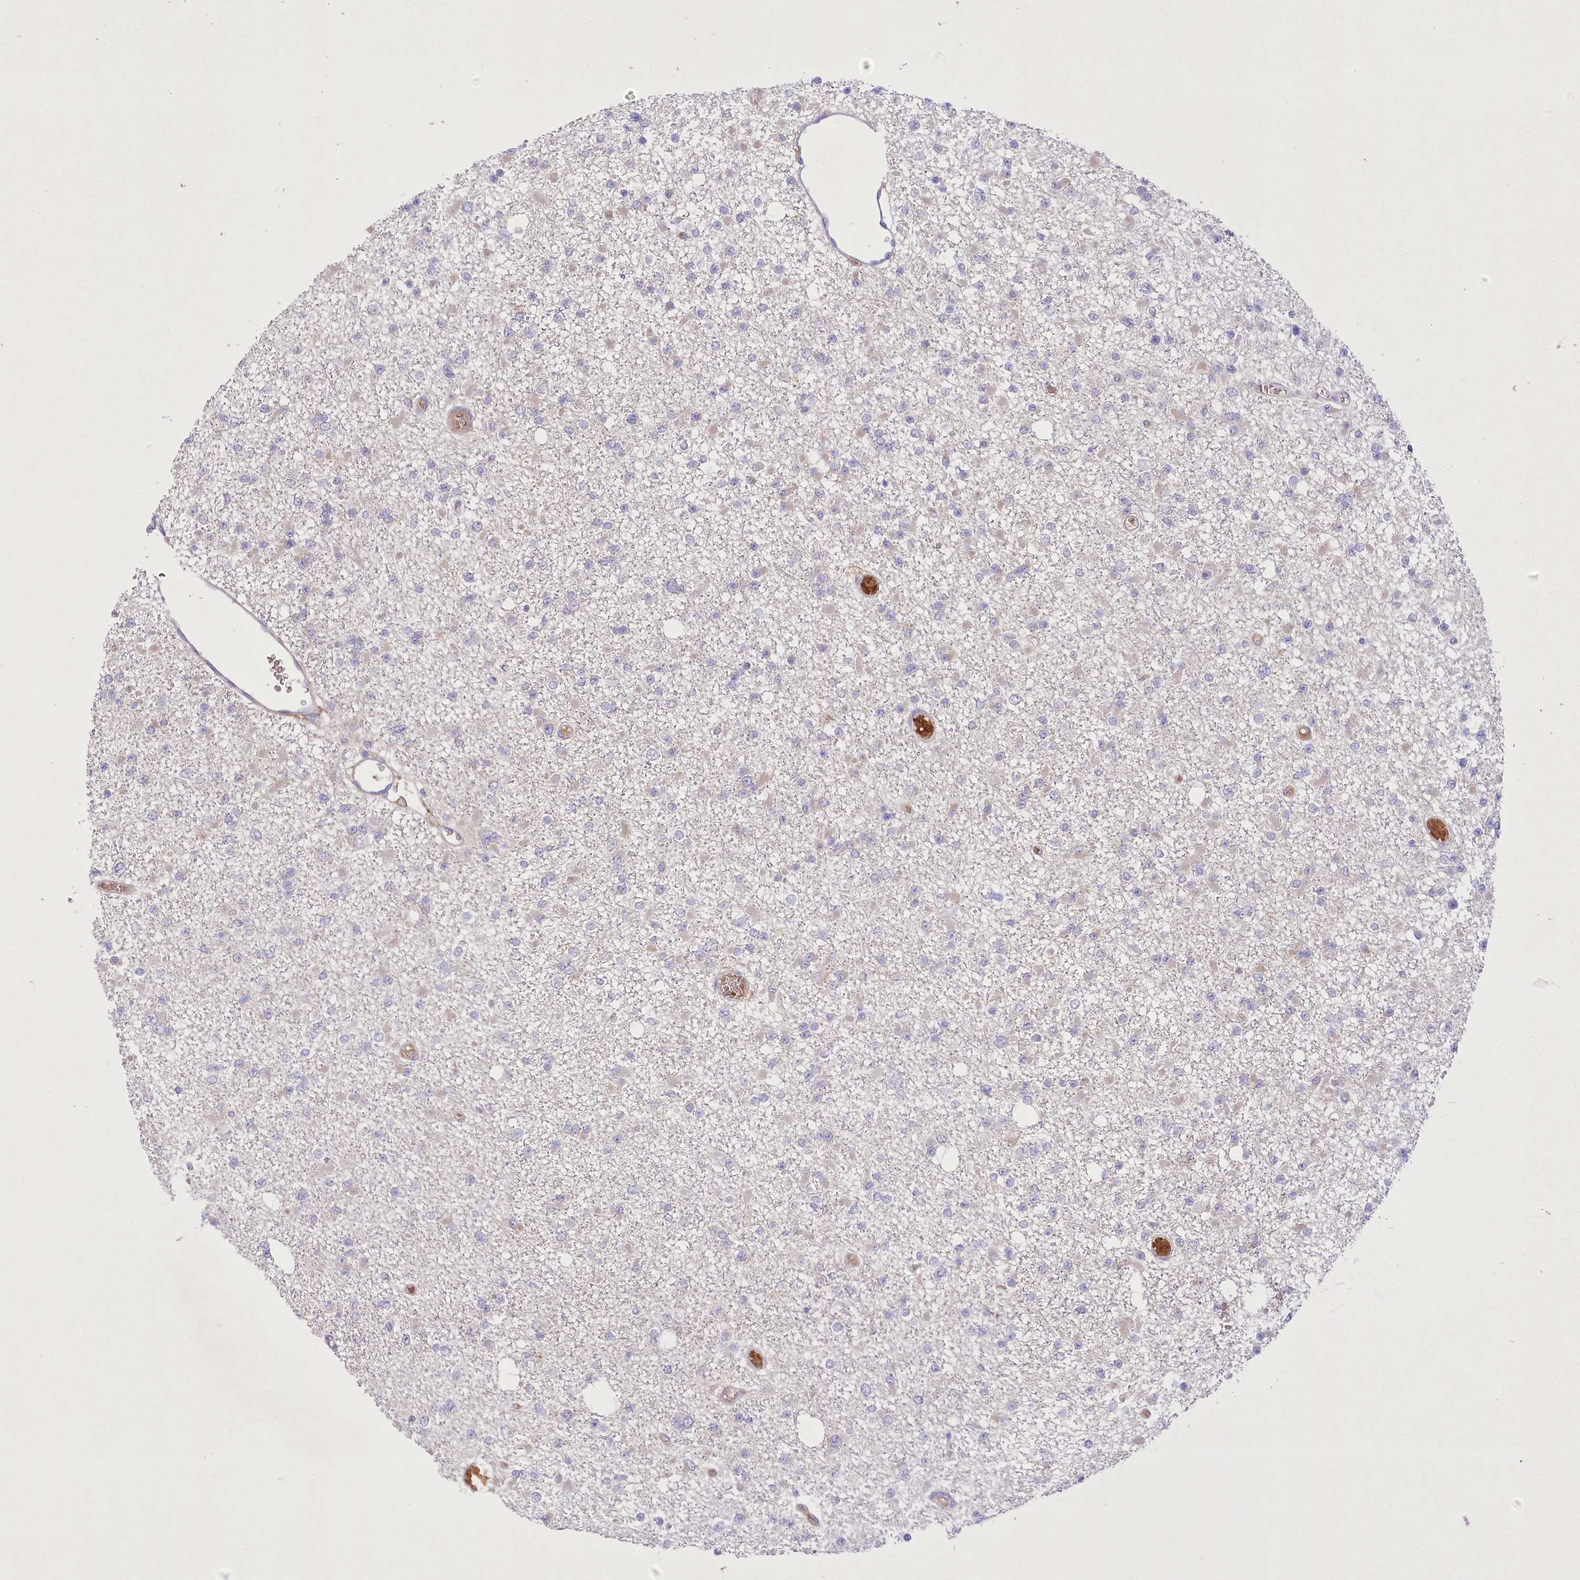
{"staining": {"intensity": "weak", "quantity": "<25%", "location": "cytoplasmic/membranous"}, "tissue": "glioma", "cell_type": "Tumor cells", "image_type": "cancer", "snomed": [{"axis": "morphology", "description": "Glioma, malignant, Low grade"}, {"axis": "topography", "description": "Brain"}], "caption": "Glioma was stained to show a protein in brown. There is no significant positivity in tumor cells. (DAB (3,3'-diaminobenzidine) IHC visualized using brightfield microscopy, high magnification).", "gene": "PRSS53", "patient": {"sex": "female", "age": 22}}